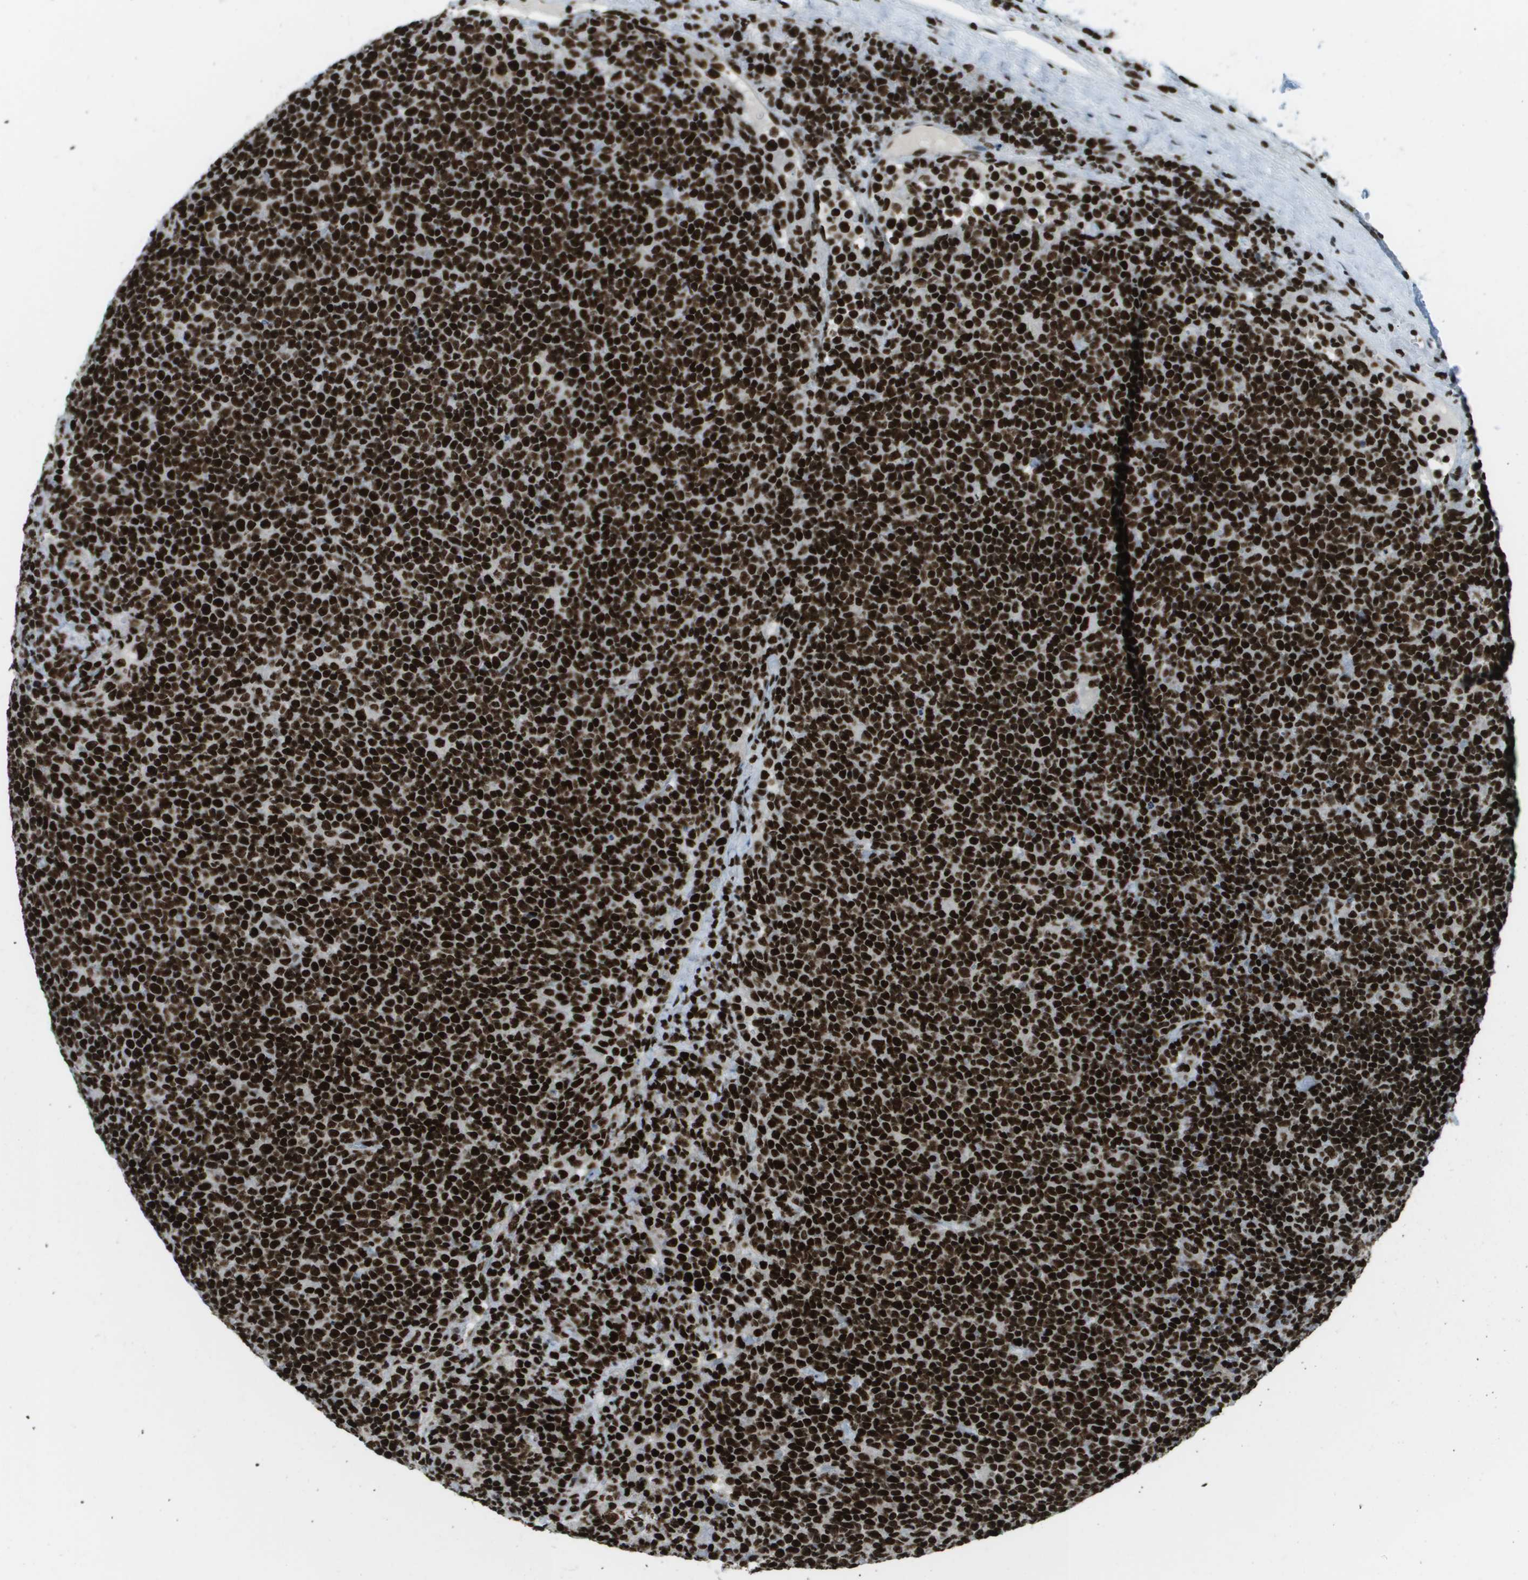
{"staining": {"intensity": "strong", "quantity": ">75%", "location": "nuclear"}, "tissue": "lymphoma", "cell_type": "Tumor cells", "image_type": "cancer", "snomed": [{"axis": "morphology", "description": "Malignant lymphoma, non-Hodgkin's type, High grade"}, {"axis": "topography", "description": "Lymph node"}], "caption": "Approximately >75% of tumor cells in human high-grade malignant lymphoma, non-Hodgkin's type display strong nuclear protein expression as visualized by brown immunohistochemical staining.", "gene": "GLYR1", "patient": {"sex": "male", "age": 61}}